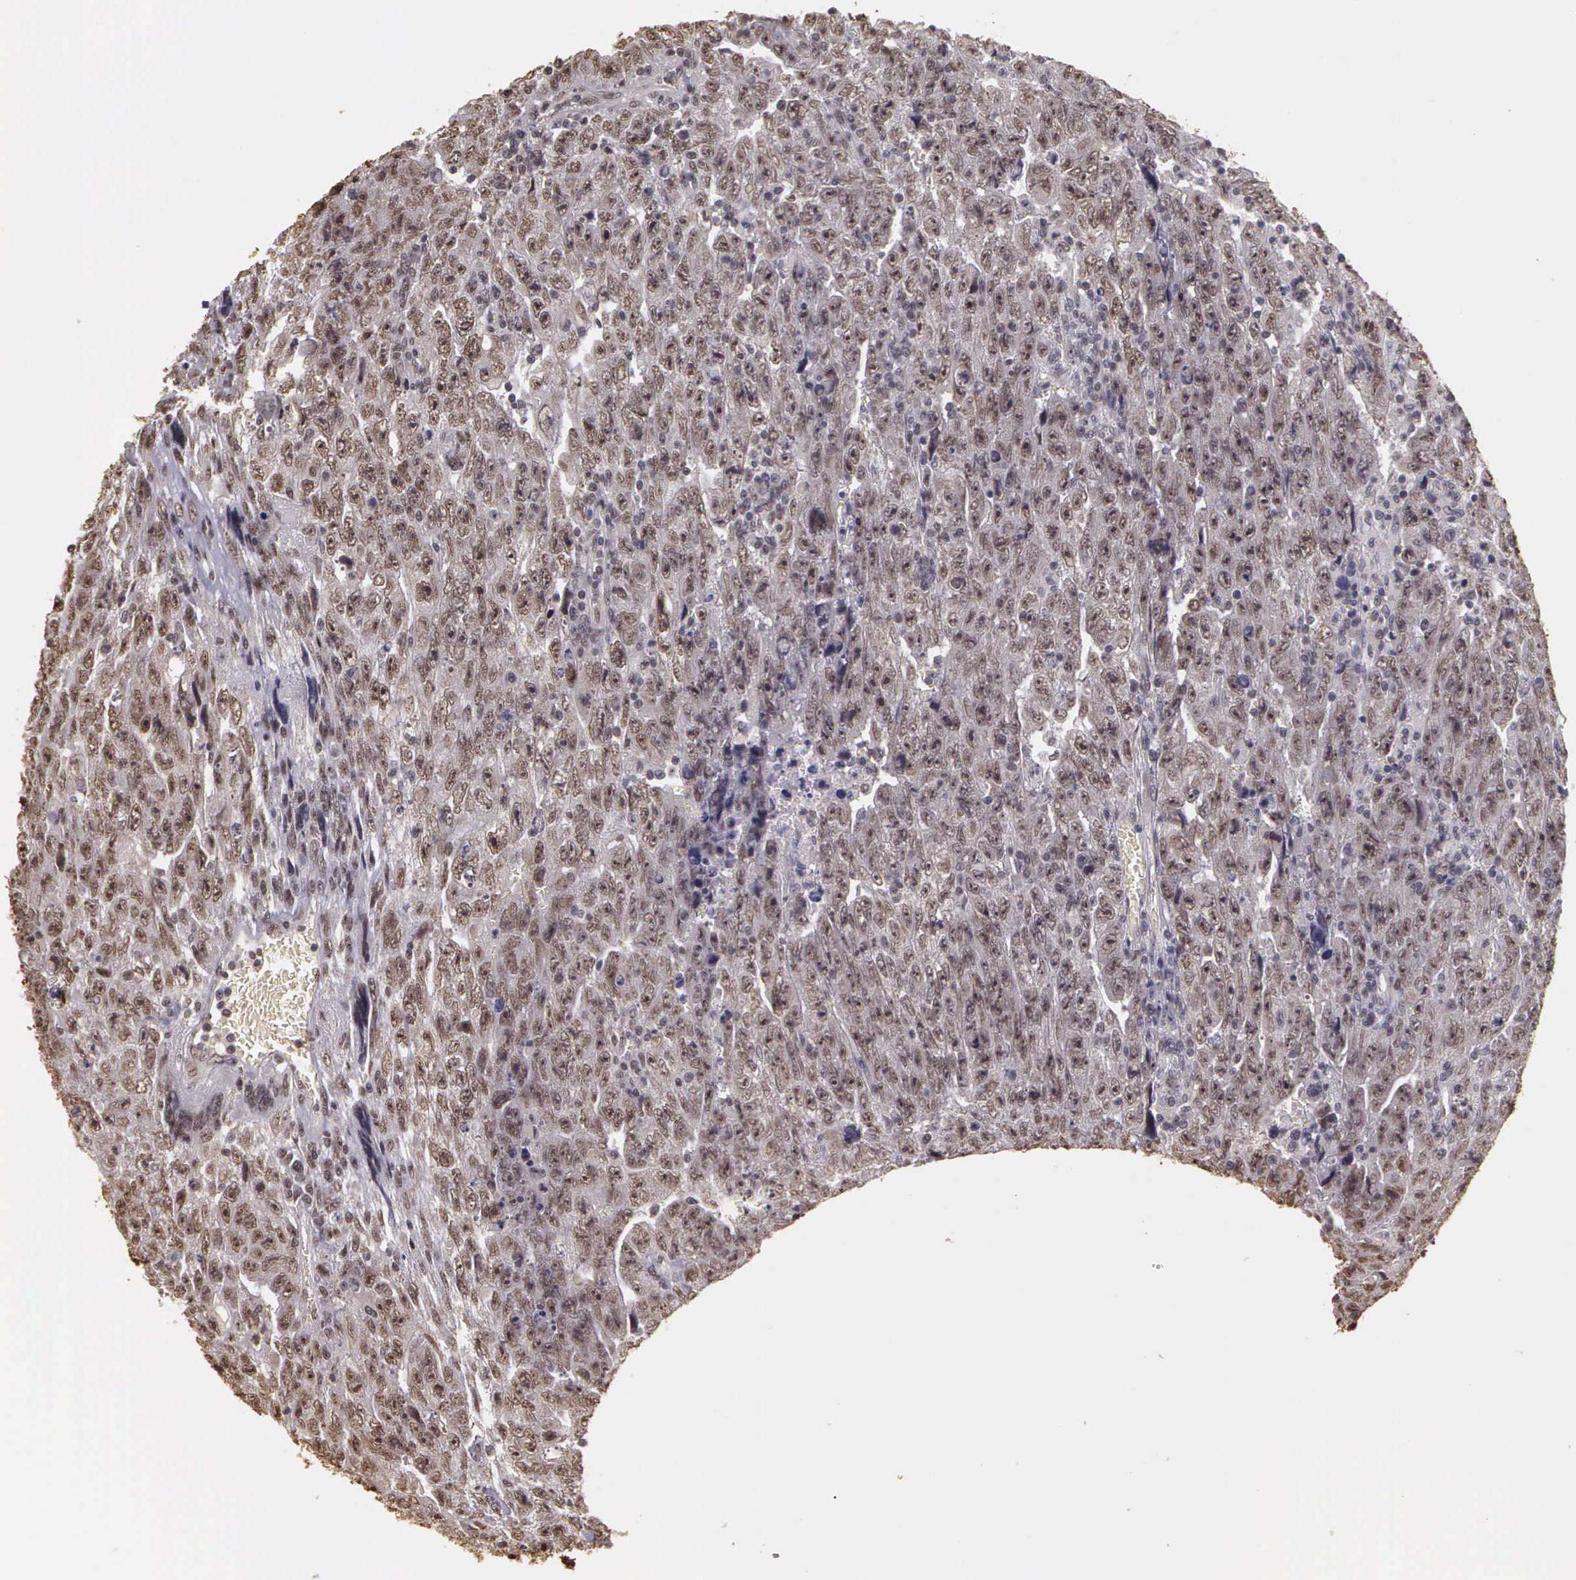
{"staining": {"intensity": "weak", "quantity": ">75%", "location": "nuclear"}, "tissue": "testis cancer", "cell_type": "Tumor cells", "image_type": "cancer", "snomed": [{"axis": "morphology", "description": "Carcinoma, Embryonal, NOS"}, {"axis": "topography", "description": "Testis"}], "caption": "Immunohistochemistry staining of embryonal carcinoma (testis), which displays low levels of weak nuclear expression in approximately >75% of tumor cells indicating weak nuclear protein positivity. The staining was performed using DAB (3,3'-diaminobenzidine) (brown) for protein detection and nuclei were counterstained in hematoxylin (blue).", "gene": "ARMCX5", "patient": {"sex": "male", "age": 28}}